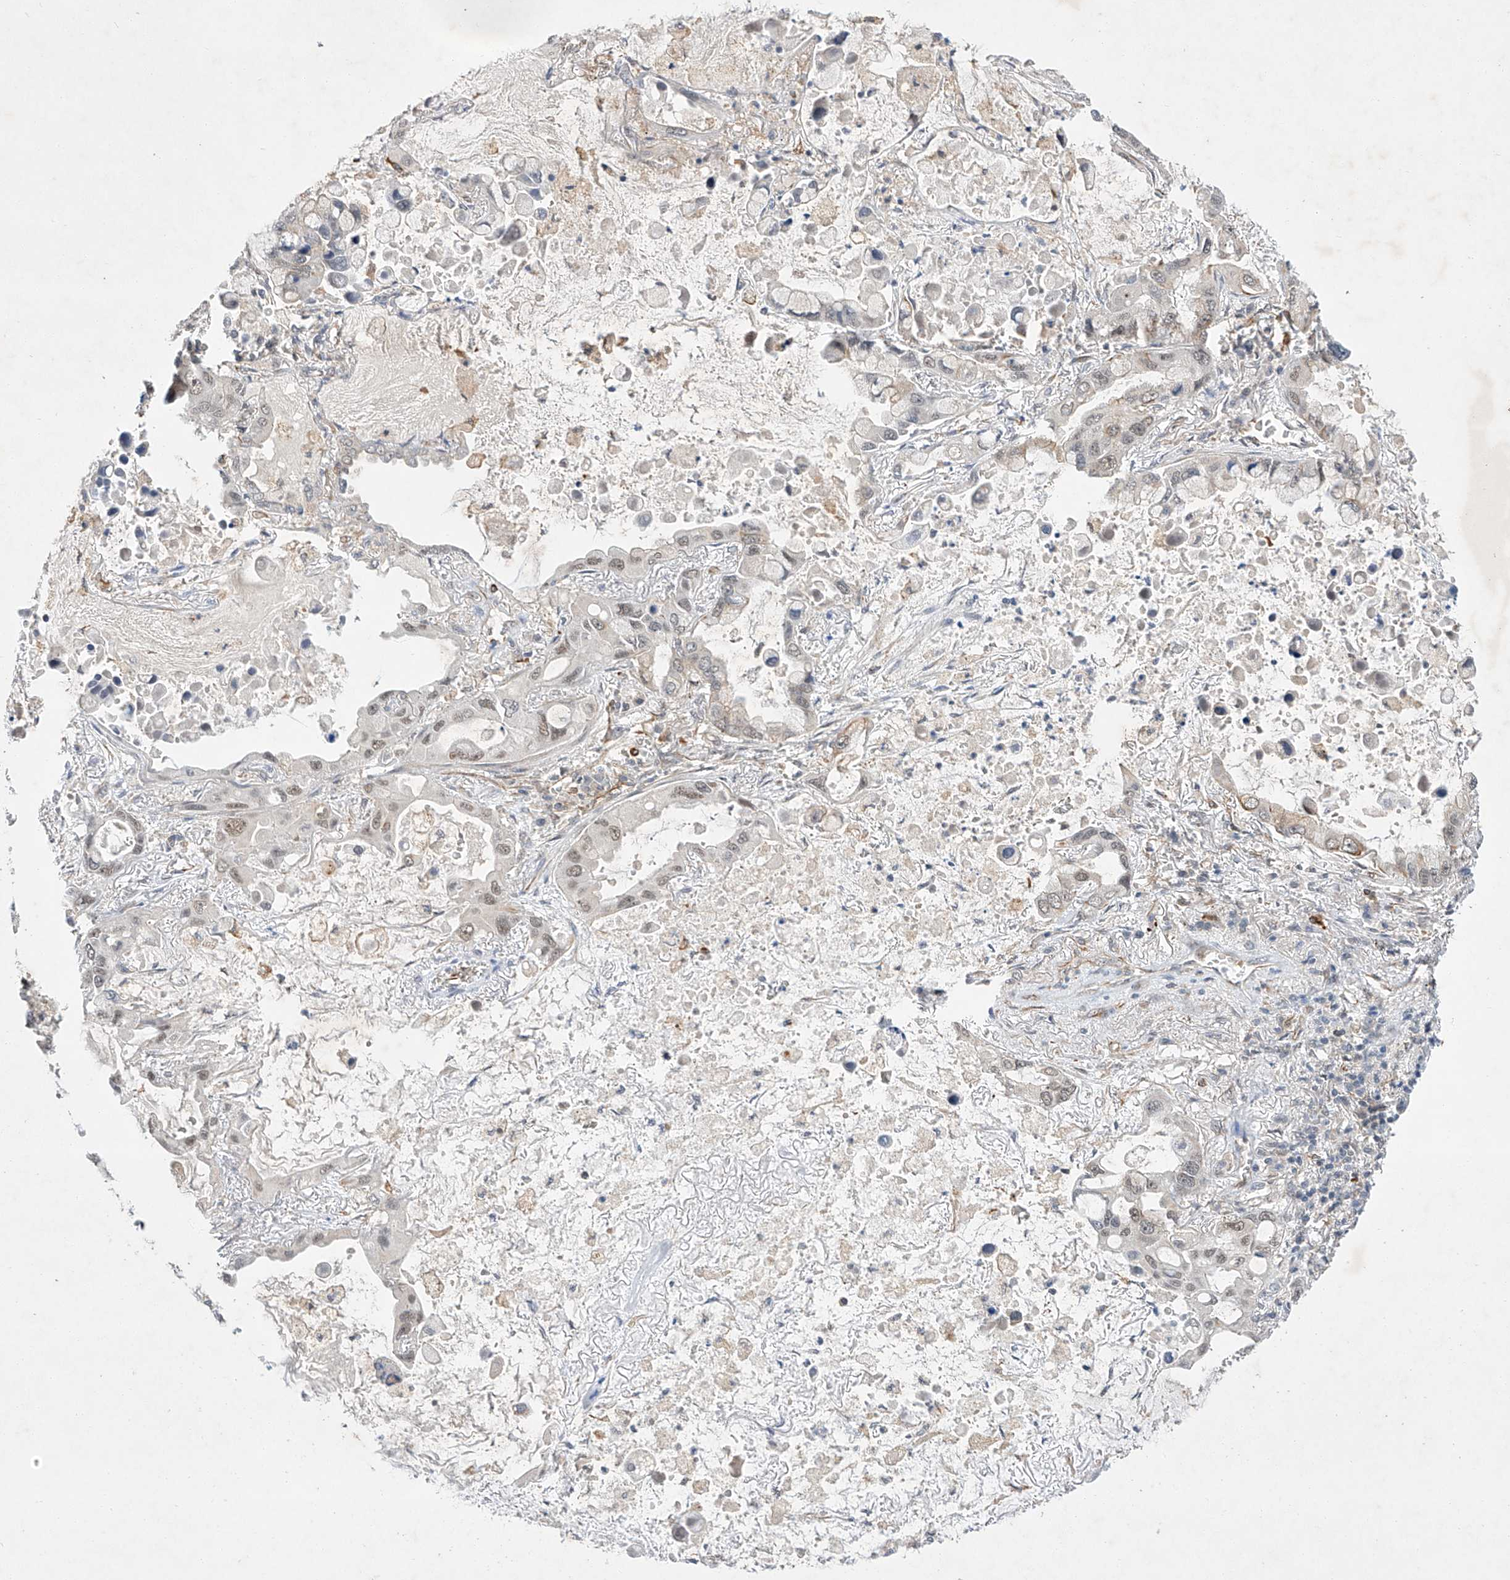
{"staining": {"intensity": "weak", "quantity": "25%-75%", "location": "nuclear"}, "tissue": "lung cancer", "cell_type": "Tumor cells", "image_type": "cancer", "snomed": [{"axis": "morphology", "description": "Adenocarcinoma, NOS"}, {"axis": "topography", "description": "Lung"}], "caption": "Approximately 25%-75% of tumor cells in lung adenocarcinoma exhibit weak nuclear protein staining as visualized by brown immunohistochemical staining.", "gene": "AMD1", "patient": {"sex": "male", "age": 64}}